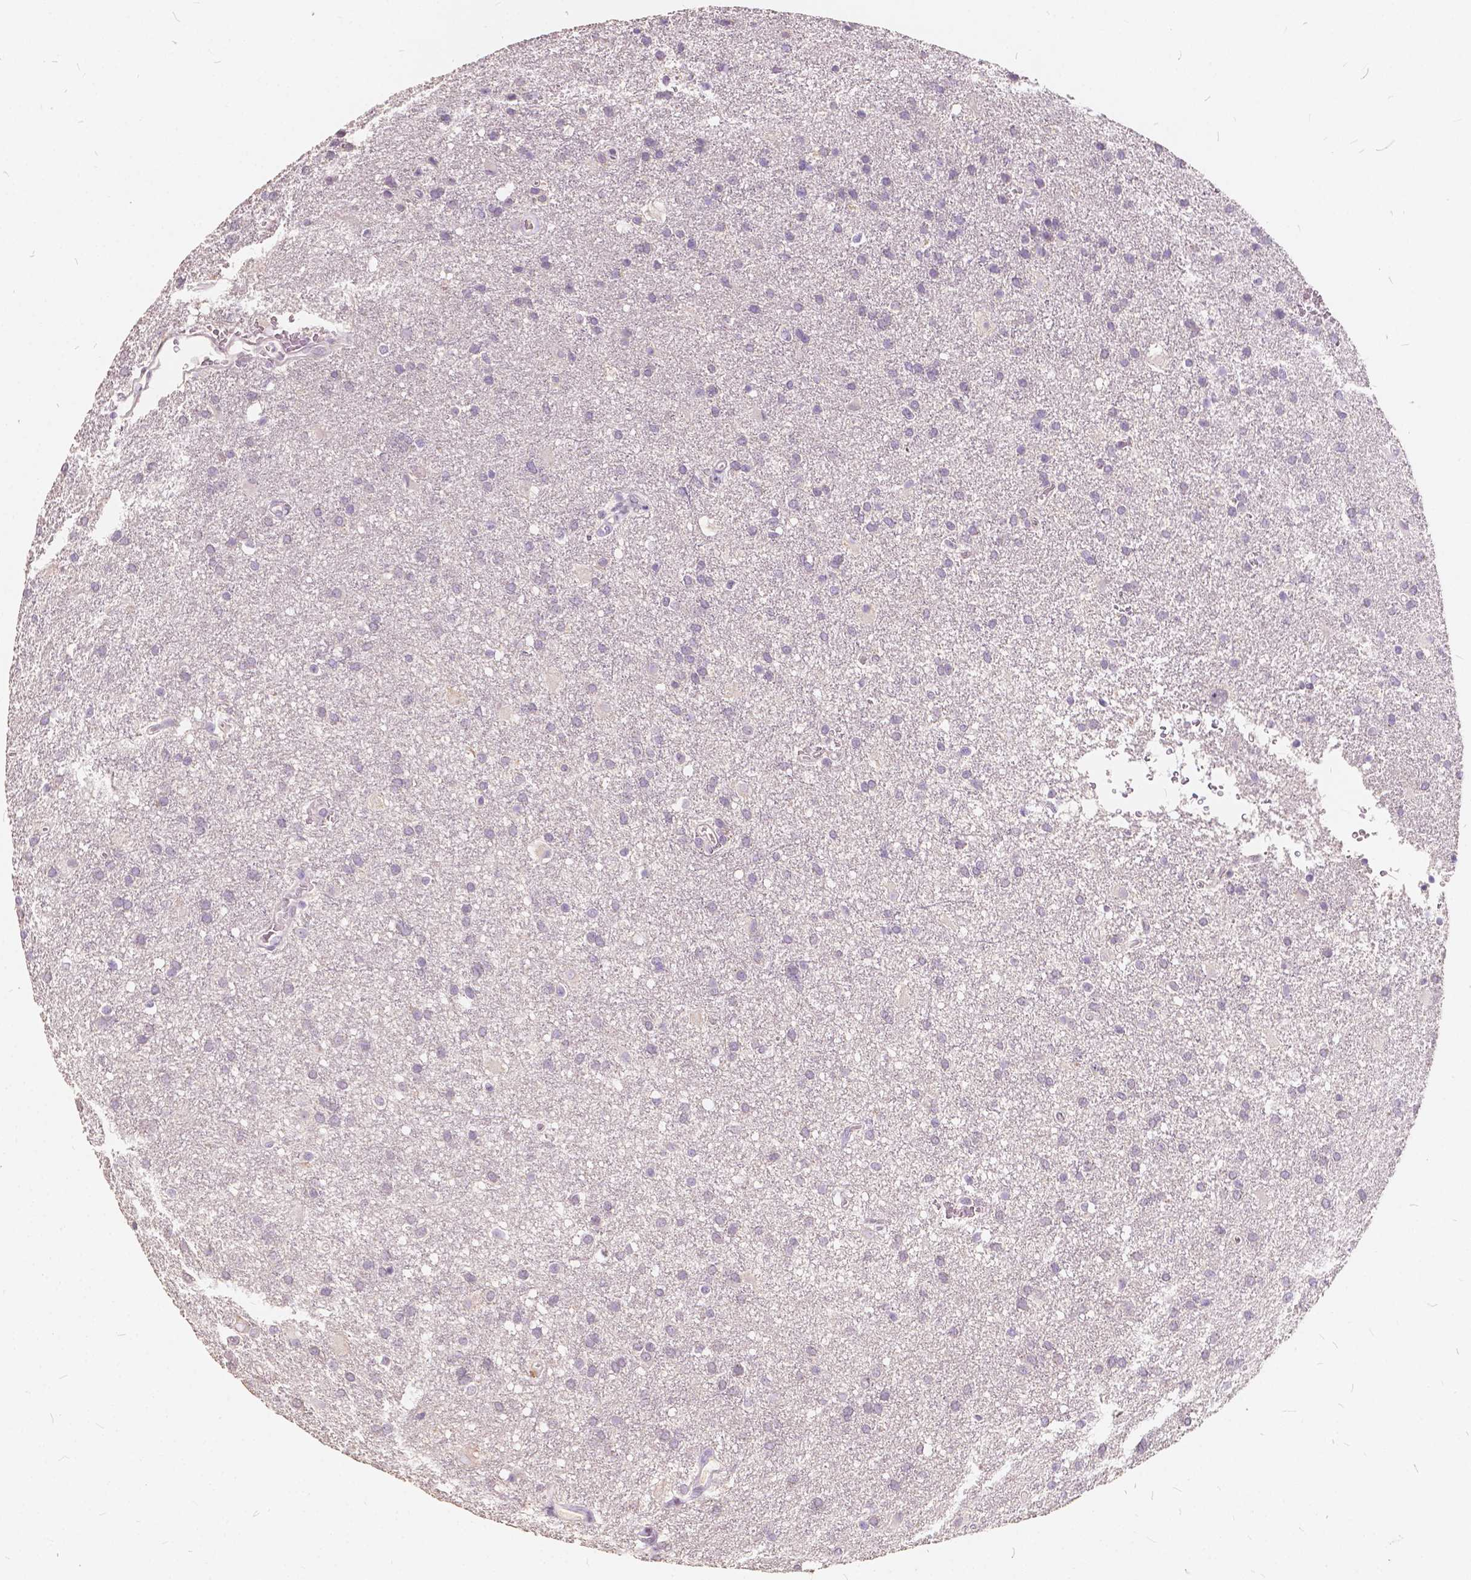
{"staining": {"intensity": "negative", "quantity": "none", "location": "none"}, "tissue": "glioma", "cell_type": "Tumor cells", "image_type": "cancer", "snomed": [{"axis": "morphology", "description": "Glioma, malignant, Low grade"}, {"axis": "topography", "description": "Brain"}], "caption": "This is an immunohistochemistry micrograph of human glioma. There is no expression in tumor cells.", "gene": "SLC7A8", "patient": {"sex": "male", "age": 66}}